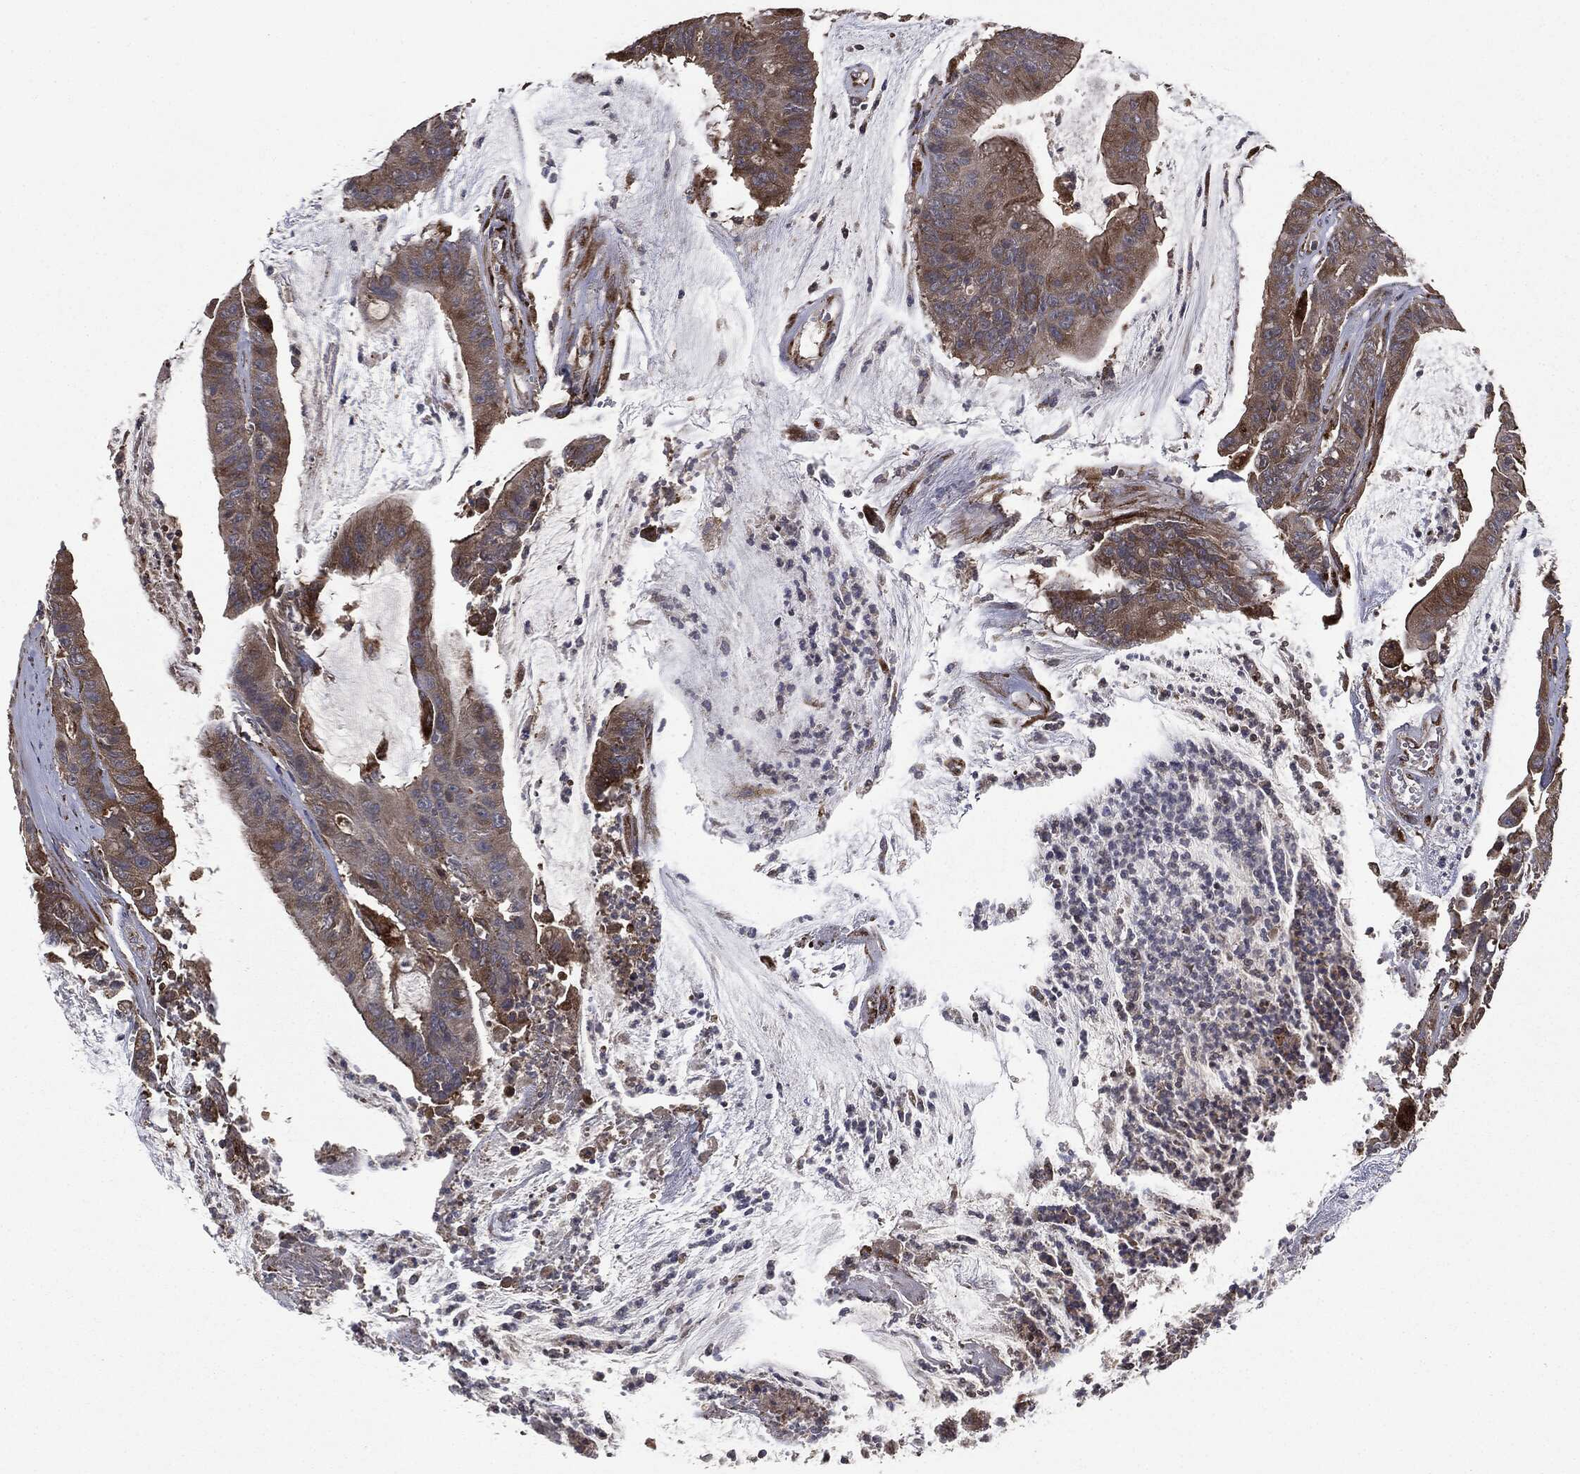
{"staining": {"intensity": "weak", "quantity": "25%-75%", "location": "cytoplasmic/membranous"}, "tissue": "colorectal cancer", "cell_type": "Tumor cells", "image_type": "cancer", "snomed": [{"axis": "morphology", "description": "Adenocarcinoma, NOS"}, {"axis": "topography", "description": "Colon"}], "caption": "Protein expression analysis of colorectal cancer (adenocarcinoma) shows weak cytoplasmic/membranous expression in approximately 25%-75% of tumor cells.", "gene": "PLOD3", "patient": {"sex": "female", "age": 69}}